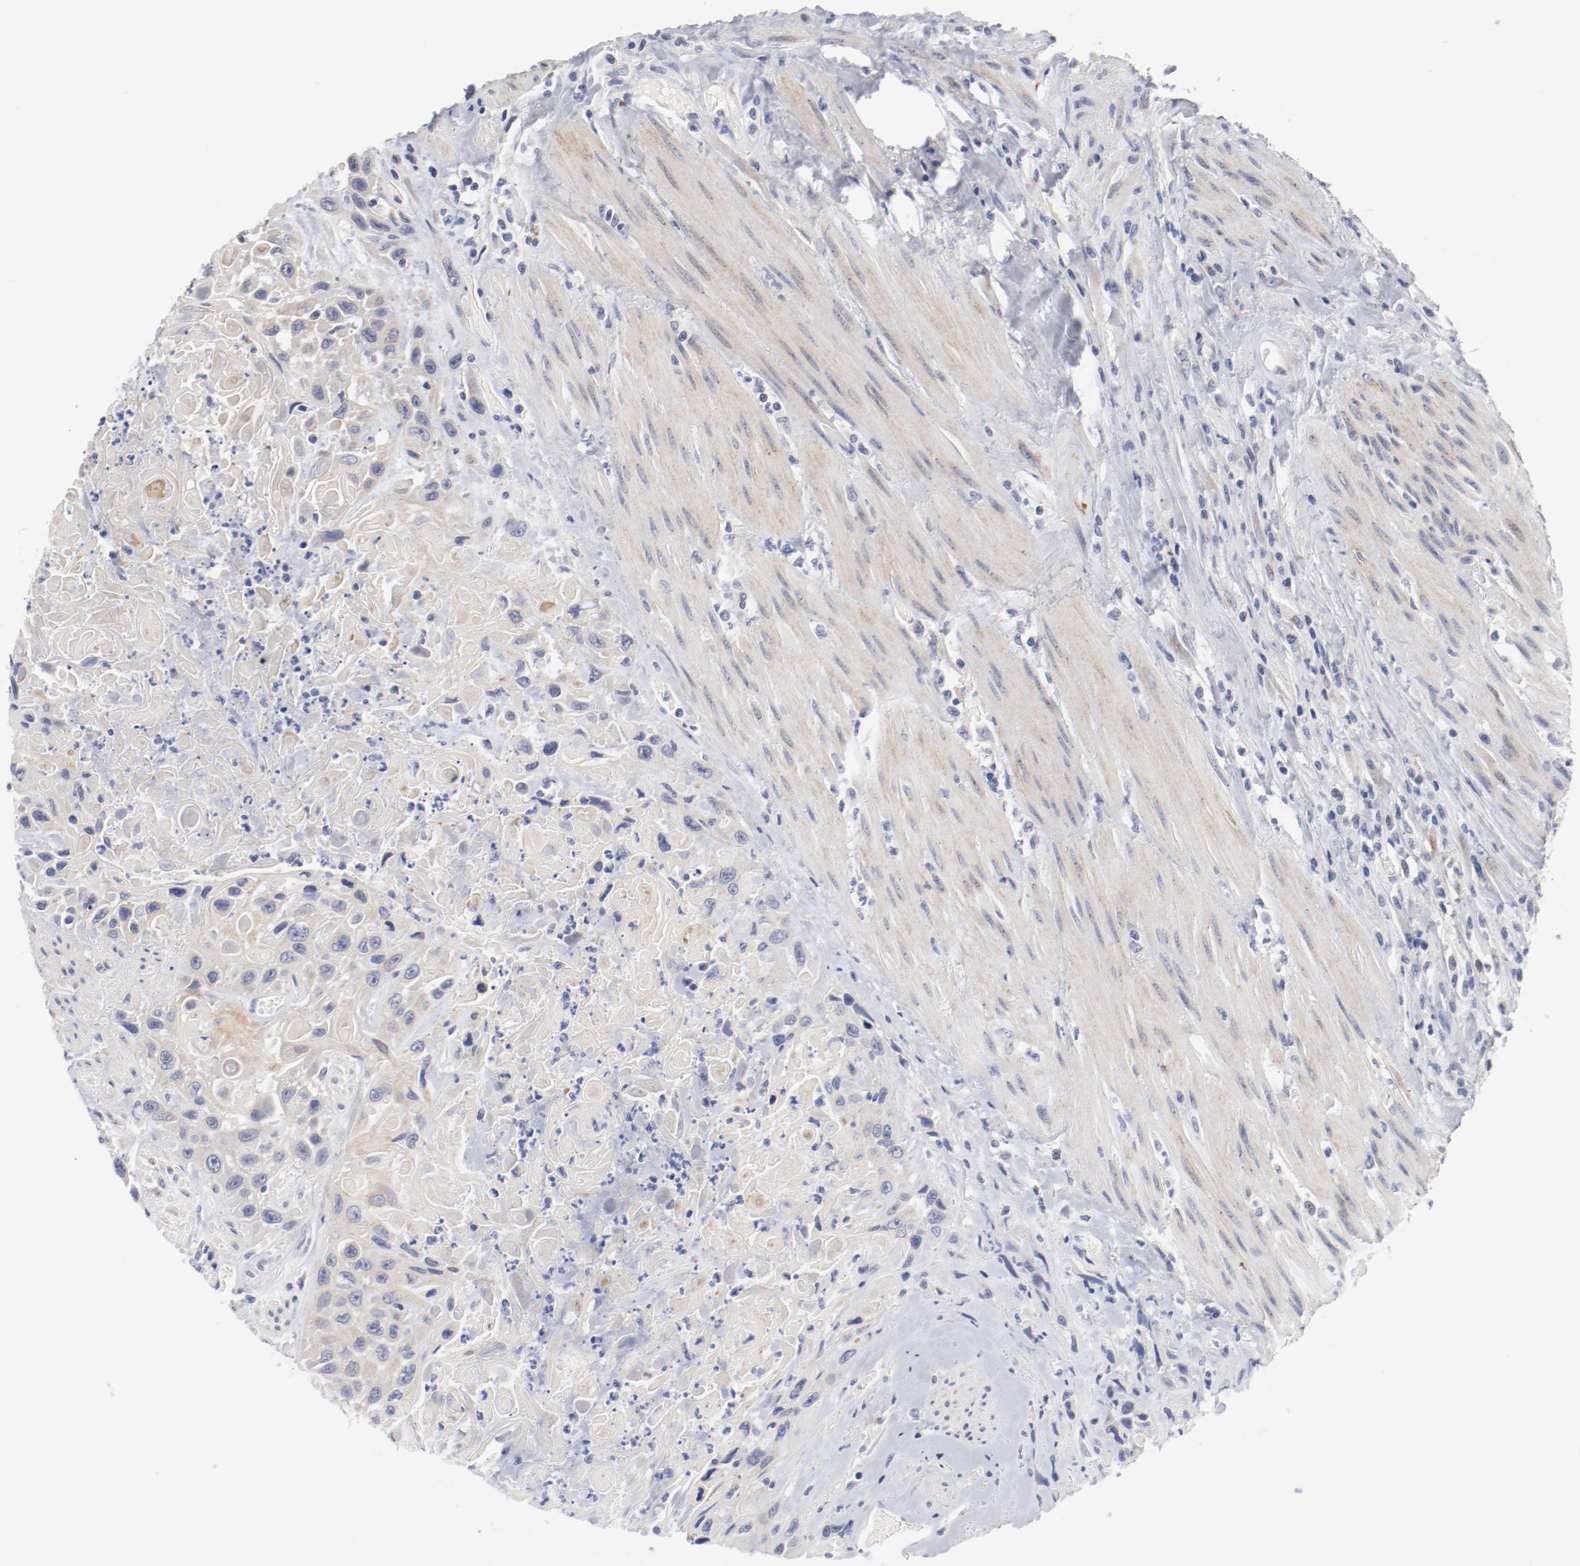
{"staining": {"intensity": "weak", "quantity": "25%-75%", "location": "cytoplasmic/membranous"}, "tissue": "urothelial cancer", "cell_type": "Tumor cells", "image_type": "cancer", "snomed": [{"axis": "morphology", "description": "Urothelial carcinoma, High grade"}, {"axis": "topography", "description": "Urinary bladder"}], "caption": "Urothelial carcinoma (high-grade) stained with DAB (3,3'-diaminobenzidine) immunohistochemistry displays low levels of weak cytoplasmic/membranous staining in about 25%-75% of tumor cells.", "gene": "GPR143", "patient": {"sex": "female", "age": 84}}